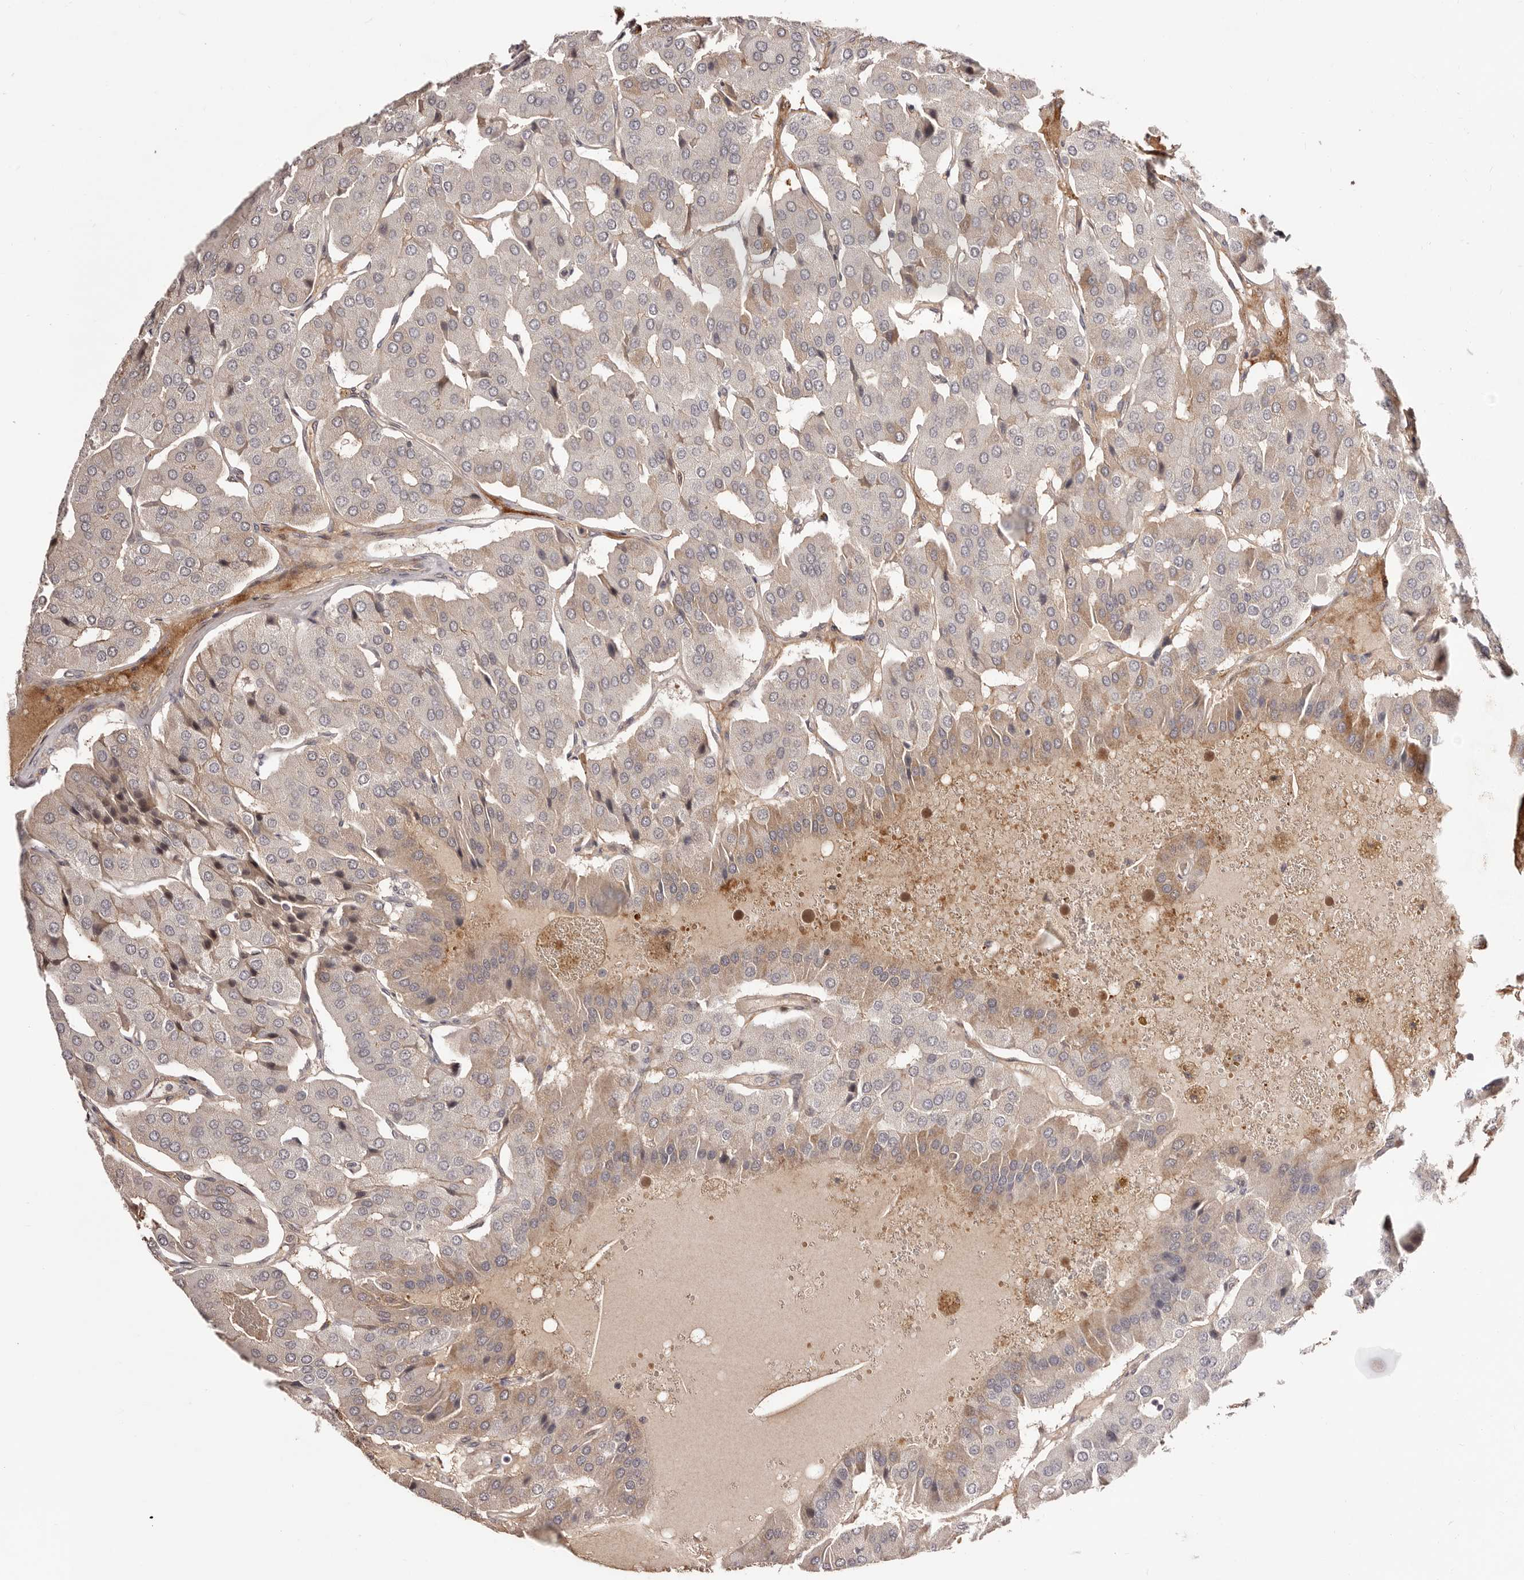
{"staining": {"intensity": "weak", "quantity": "<25%", "location": "cytoplasmic/membranous"}, "tissue": "parathyroid gland", "cell_type": "Glandular cells", "image_type": "normal", "snomed": [{"axis": "morphology", "description": "Normal tissue, NOS"}, {"axis": "morphology", "description": "Adenoma, NOS"}, {"axis": "topography", "description": "Parathyroid gland"}], "caption": "Immunohistochemistry (IHC) micrograph of unremarkable parathyroid gland stained for a protein (brown), which demonstrates no positivity in glandular cells. (IHC, brightfield microscopy, high magnification).", "gene": "EGR3", "patient": {"sex": "female", "age": 86}}